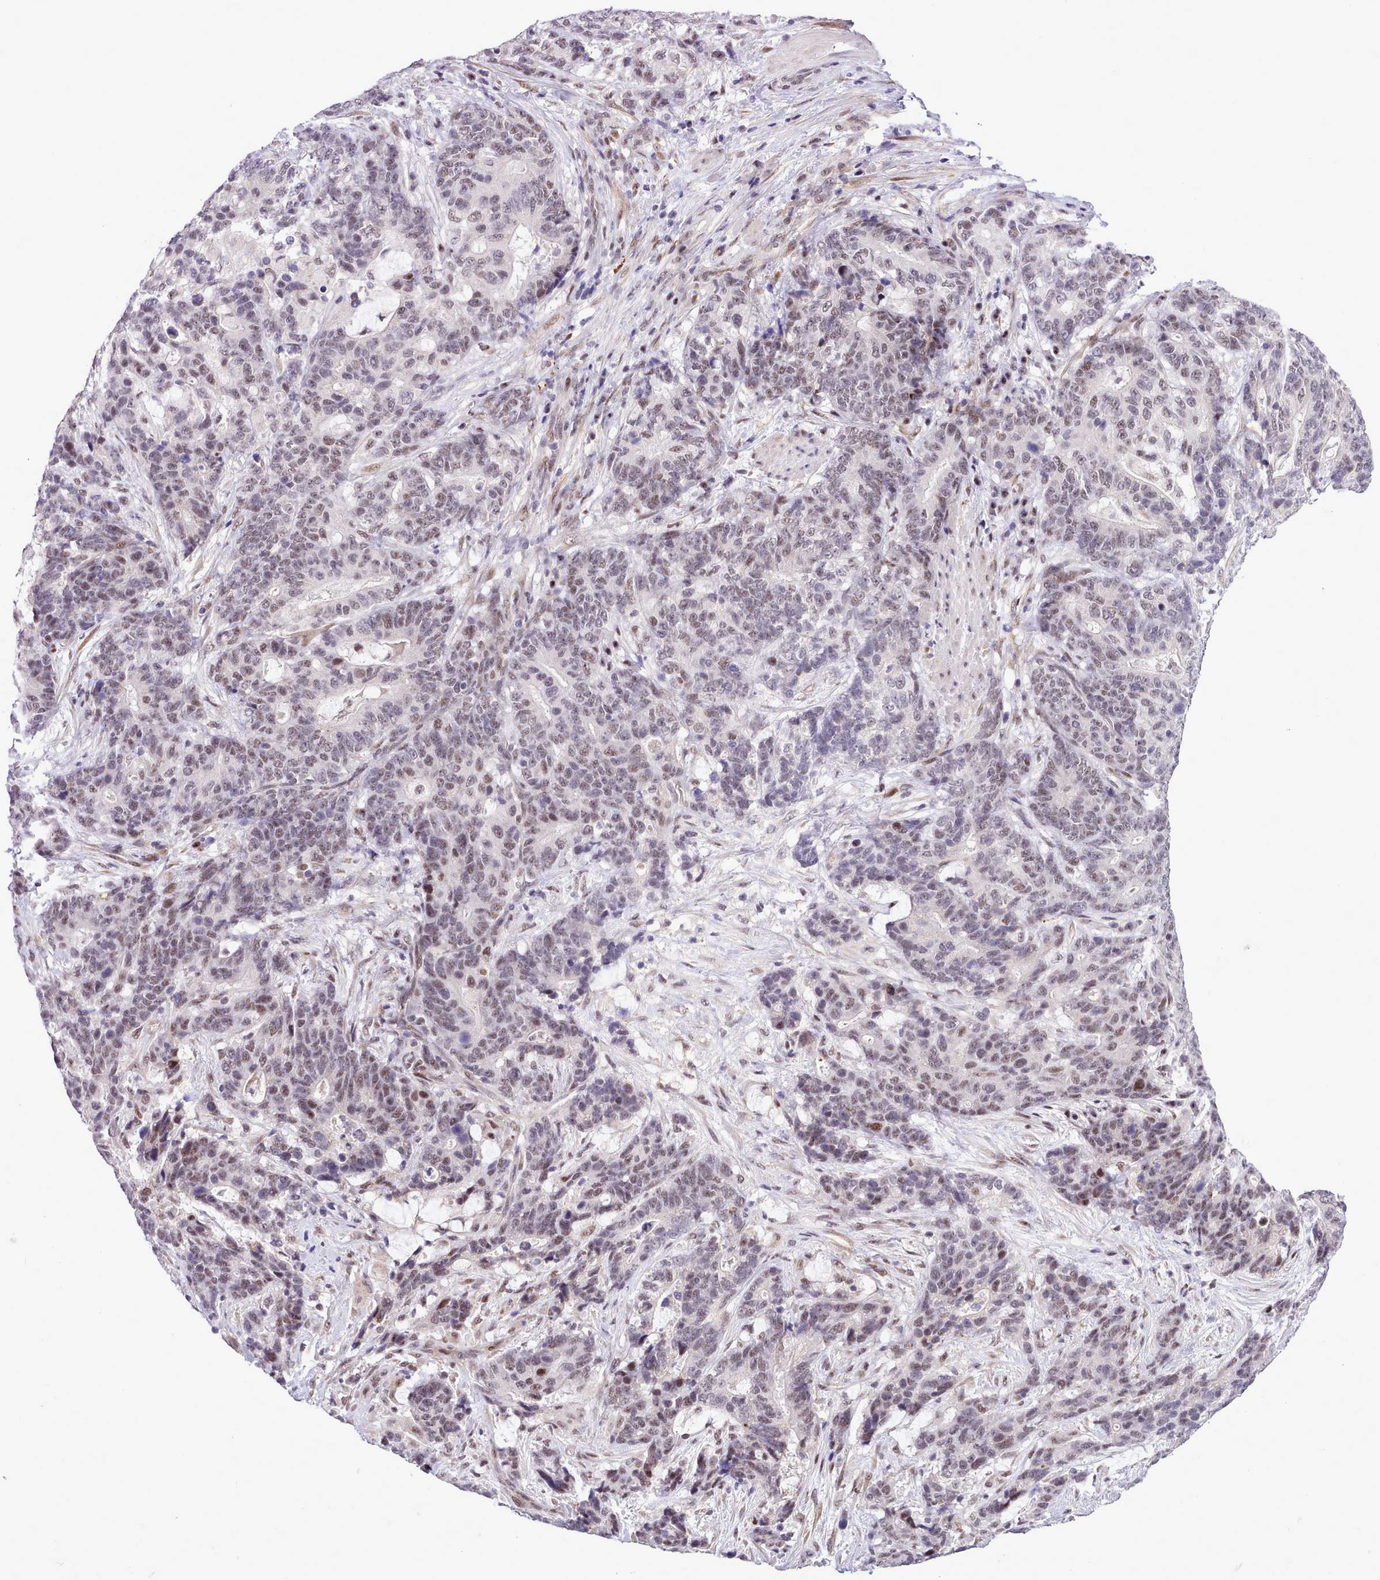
{"staining": {"intensity": "weak", "quantity": "<25%", "location": "nuclear"}, "tissue": "stomach cancer", "cell_type": "Tumor cells", "image_type": "cancer", "snomed": [{"axis": "morphology", "description": "Normal tissue, NOS"}, {"axis": "morphology", "description": "Adenocarcinoma, NOS"}, {"axis": "topography", "description": "Stomach"}], "caption": "Protein analysis of stomach cancer (adenocarcinoma) exhibits no significant positivity in tumor cells.", "gene": "HOXB7", "patient": {"sex": "female", "age": 64}}